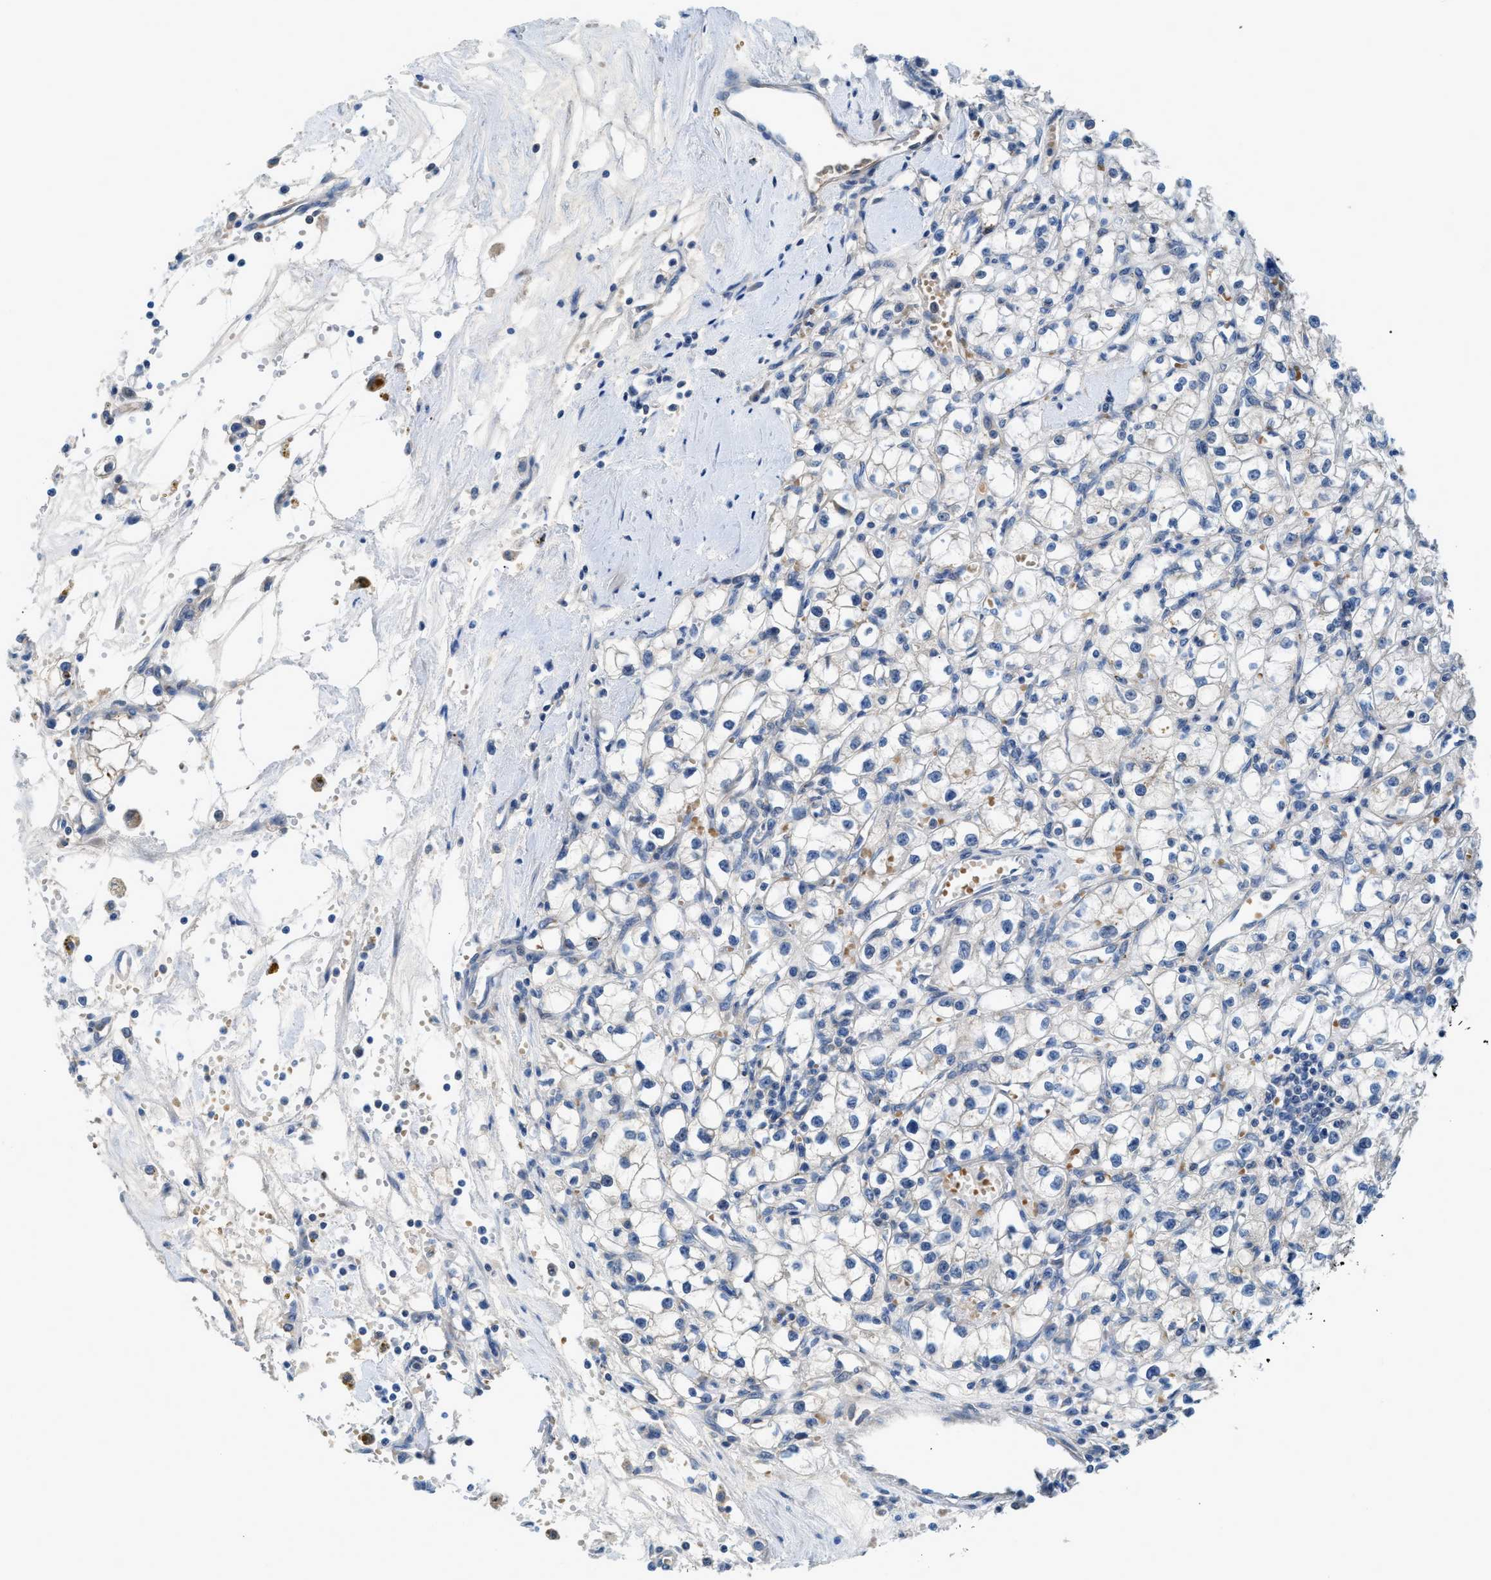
{"staining": {"intensity": "negative", "quantity": "none", "location": "none"}, "tissue": "renal cancer", "cell_type": "Tumor cells", "image_type": "cancer", "snomed": [{"axis": "morphology", "description": "Adenocarcinoma, NOS"}, {"axis": "topography", "description": "Kidney"}], "caption": "Immunohistochemistry photomicrograph of neoplastic tissue: human renal cancer stained with DAB displays no significant protein expression in tumor cells.", "gene": "TSPAN3", "patient": {"sex": "male", "age": 56}}